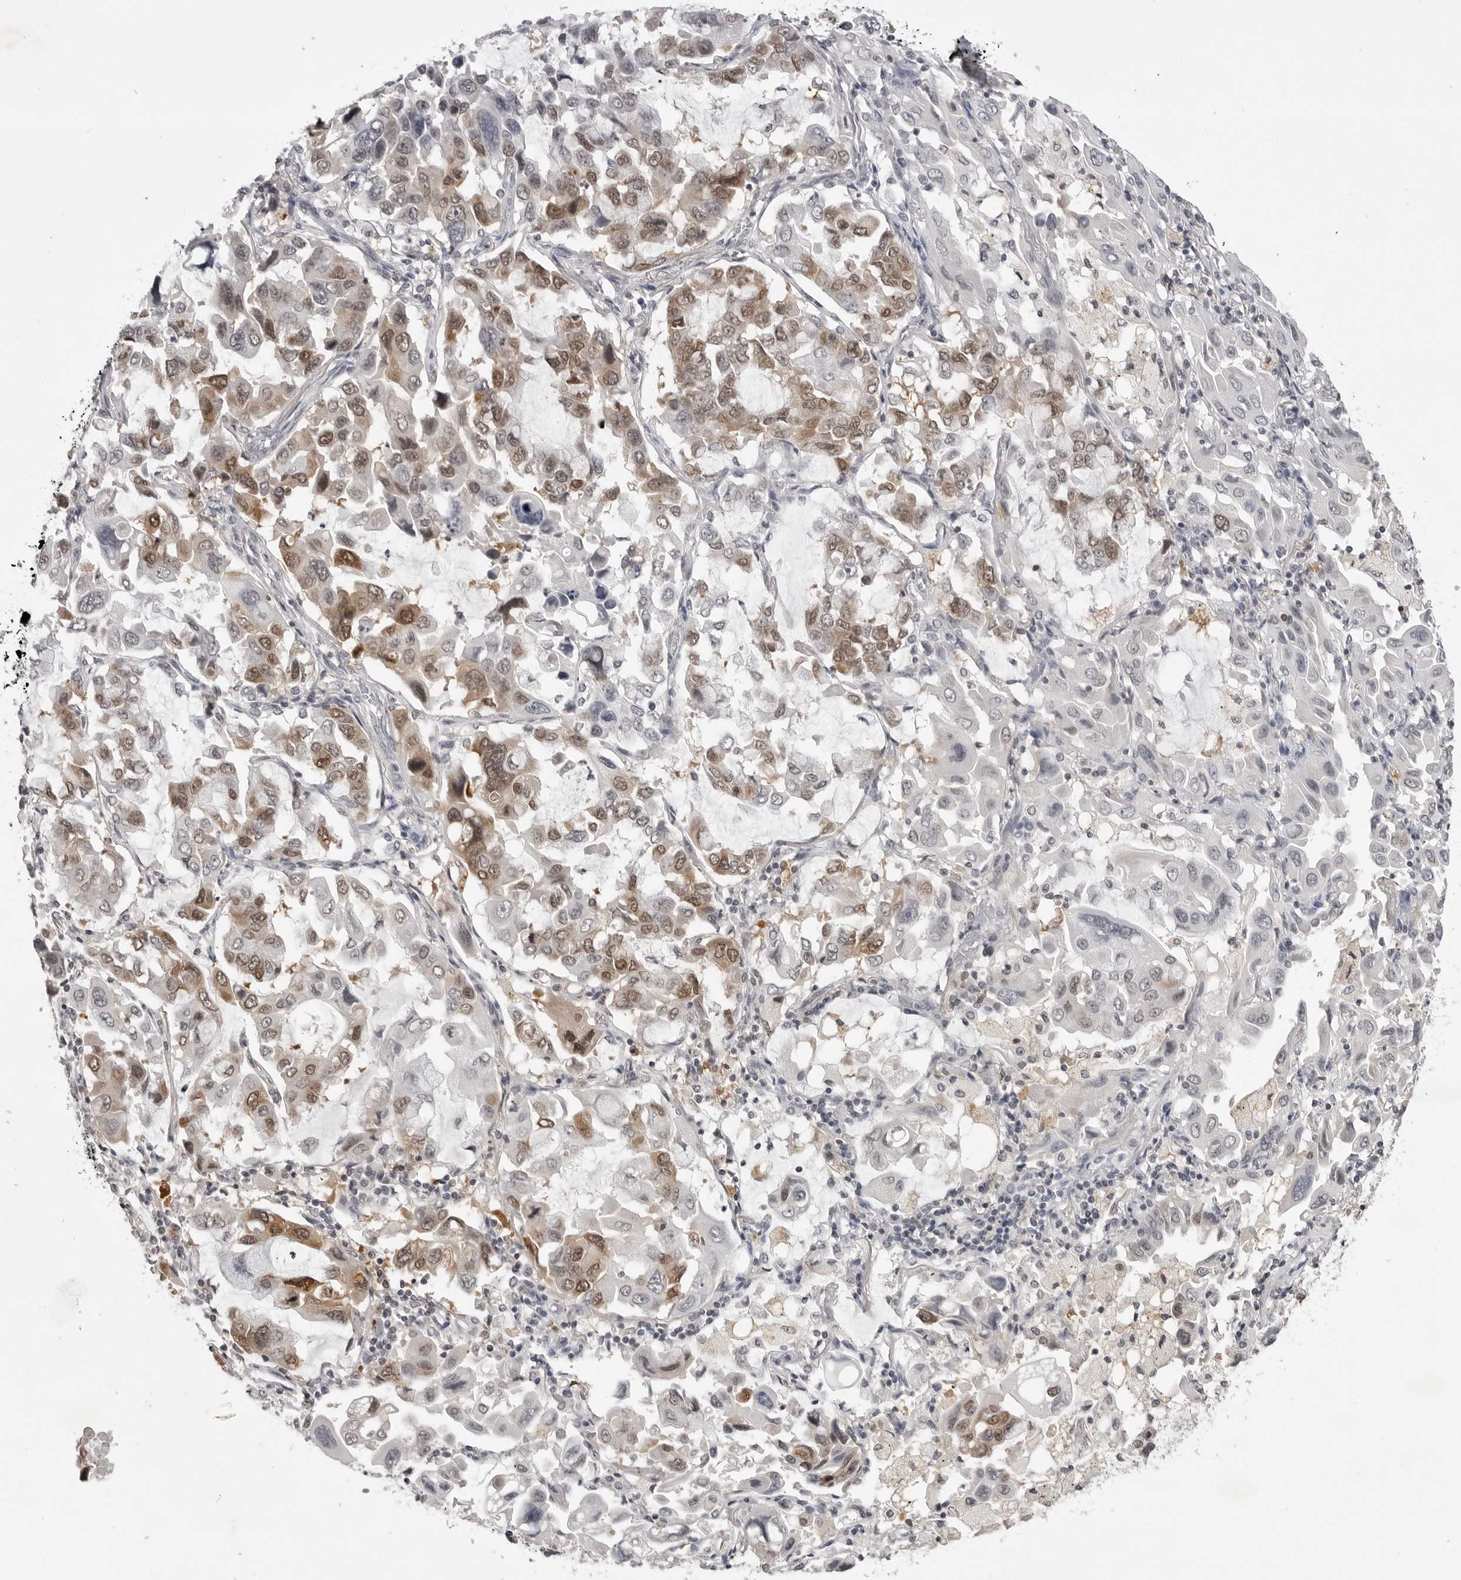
{"staining": {"intensity": "moderate", "quantity": "25%-75%", "location": "cytoplasmic/membranous,nuclear"}, "tissue": "lung cancer", "cell_type": "Tumor cells", "image_type": "cancer", "snomed": [{"axis": "morphology", "description": "Adenocarcinoma, NOS"}, {"axis": "topography", "description": "Lung"}], "caption": "Adenocarcinoma (lung) stained with DAB (3,3'-diaminobenzidine) immunohistochemistry (IHC) displays medium levels of moderate cytoplasmic/membranous and nuclear expression in approximately 25%-75% of tumor cells.", "gene": "RRM1", "patient": {"sex": "male", "age": 64}}